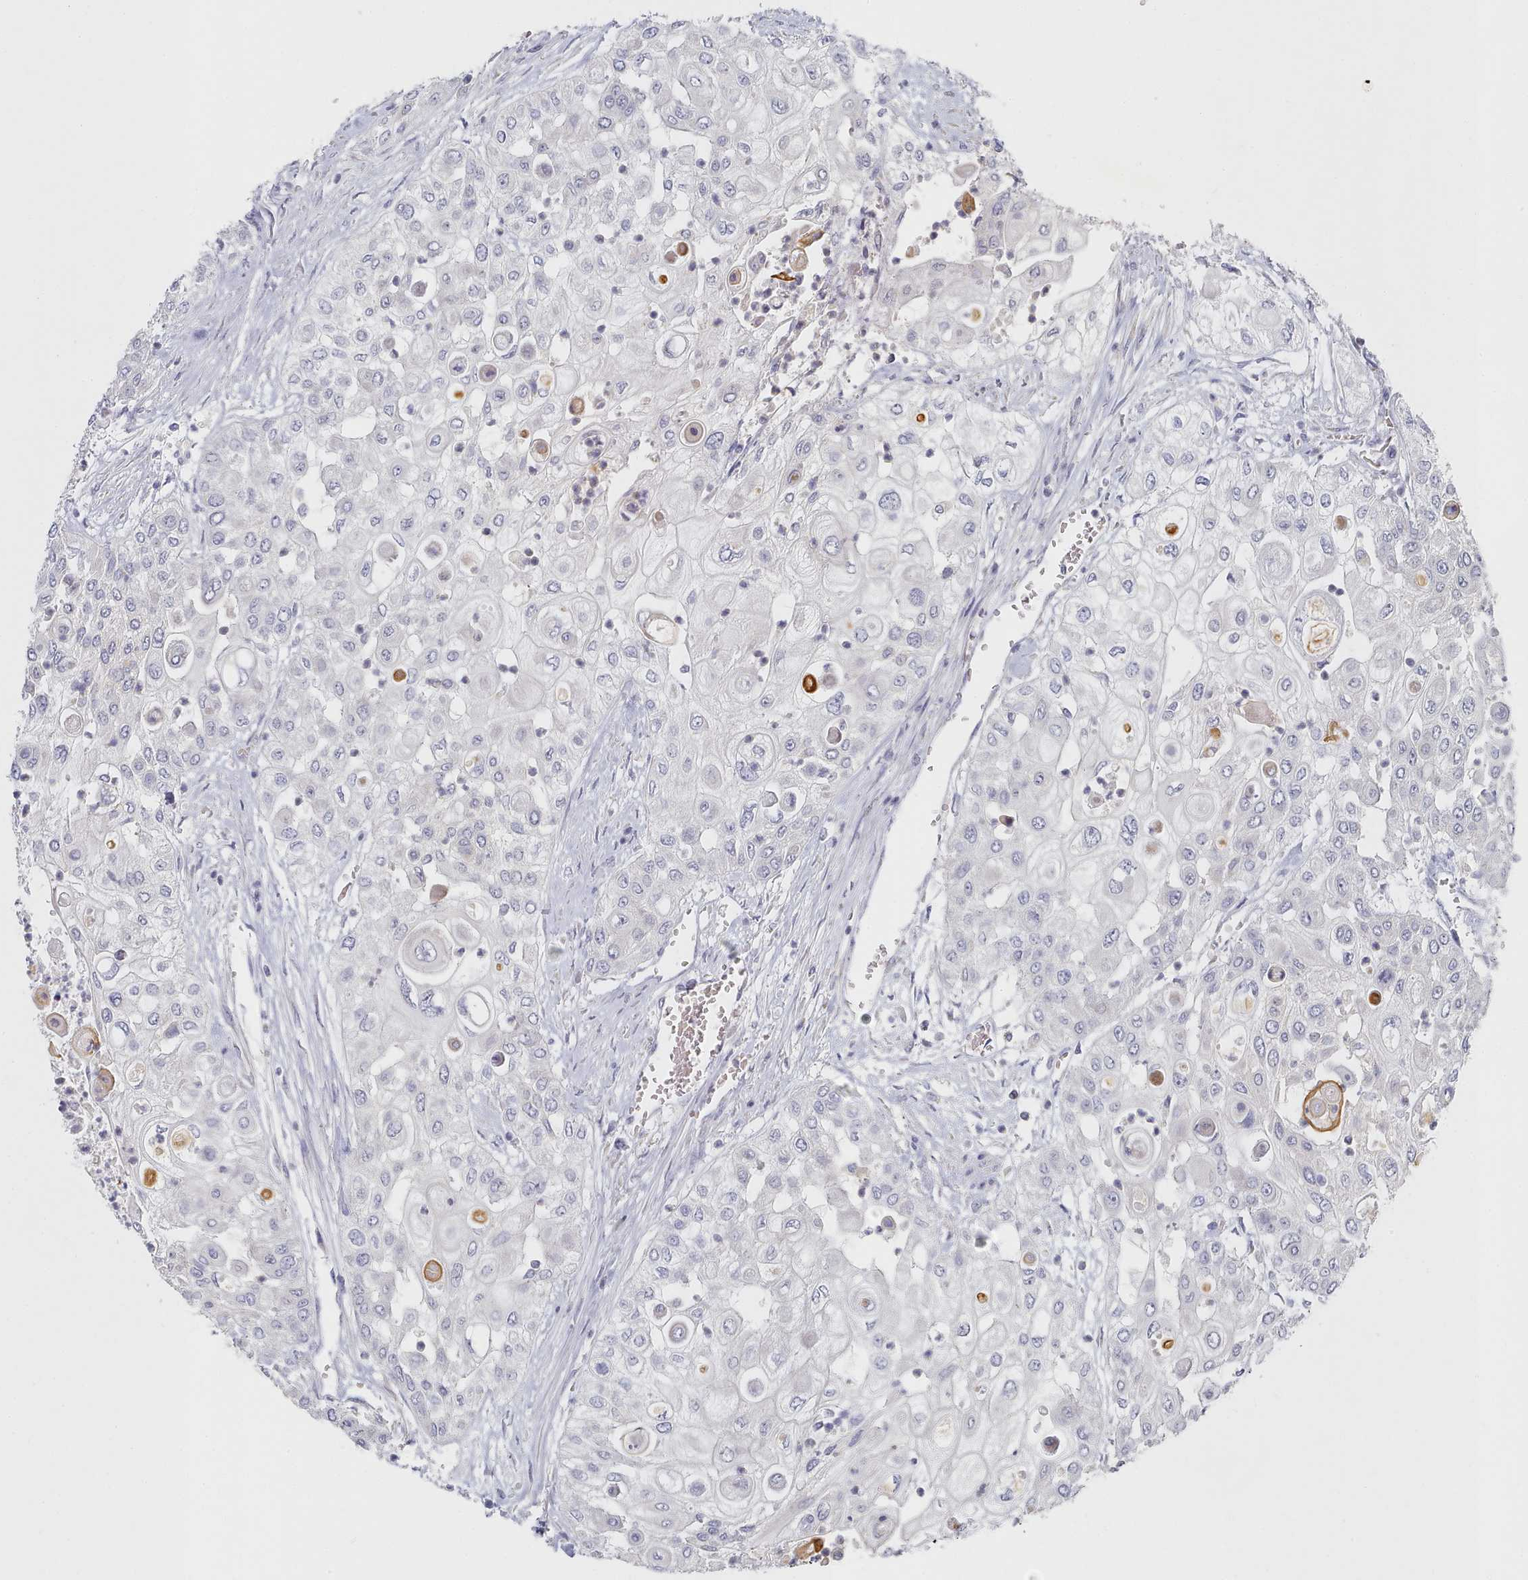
{"staining": {"intensity": "negative", "quantity": "none", "location": "none"}, "tissue": "urothelial cancer", "cell_type": "Tumor cells", "image_type": "cancer", "snomed": [{"axis": "morphology", "description": "Urothelial carcinoma, High grade"}, {"axis": "topography", "description": "Urinary bladder"}], "caption": "This is an immunohistochemistry photomicrograph of human urothelial carcinoma (high-grade). There is no expression in tumor cells.", "gene": "TYW1B", "patient": {"sex": "female", "age": 79}}